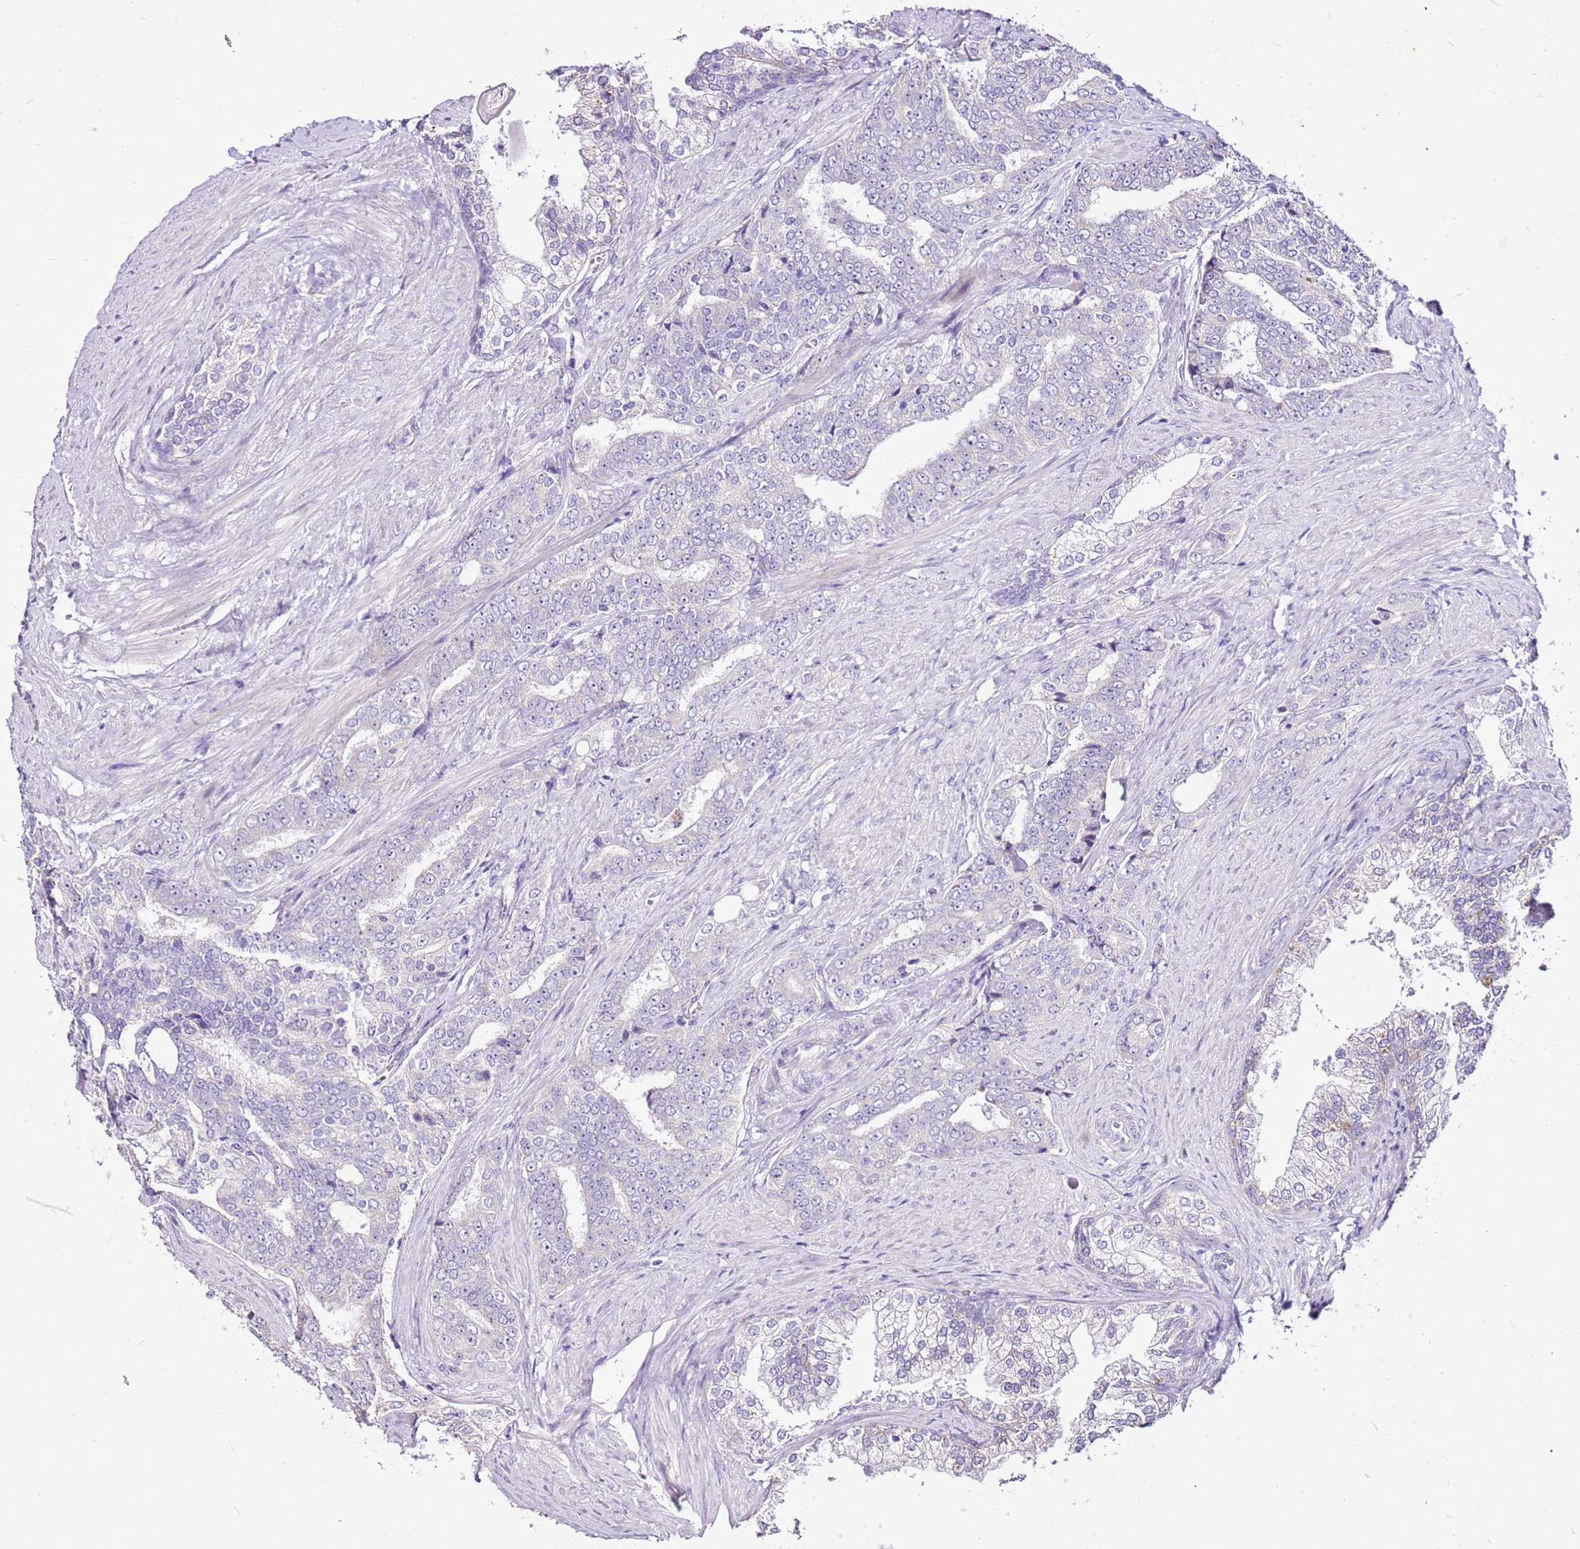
{"staining": {"intensity": "negative", "quantity": "none", "location": "none"}, "tissue": "prostate cancer", "cell_type": "Tumor cells", "image_type": "cancer", "snomed": [{"axis": "morphology", "description": "Adenocarcinoma, High grade"}, {"axis": "topography", "description": "Prostate"}], "caption": "This is an immunohistochemistry photomicrograph of prostate cancer. There is no positivity in tumor cells.", "gene": "SLC38A5", "patient": {"sex": "male", "age": 67}}